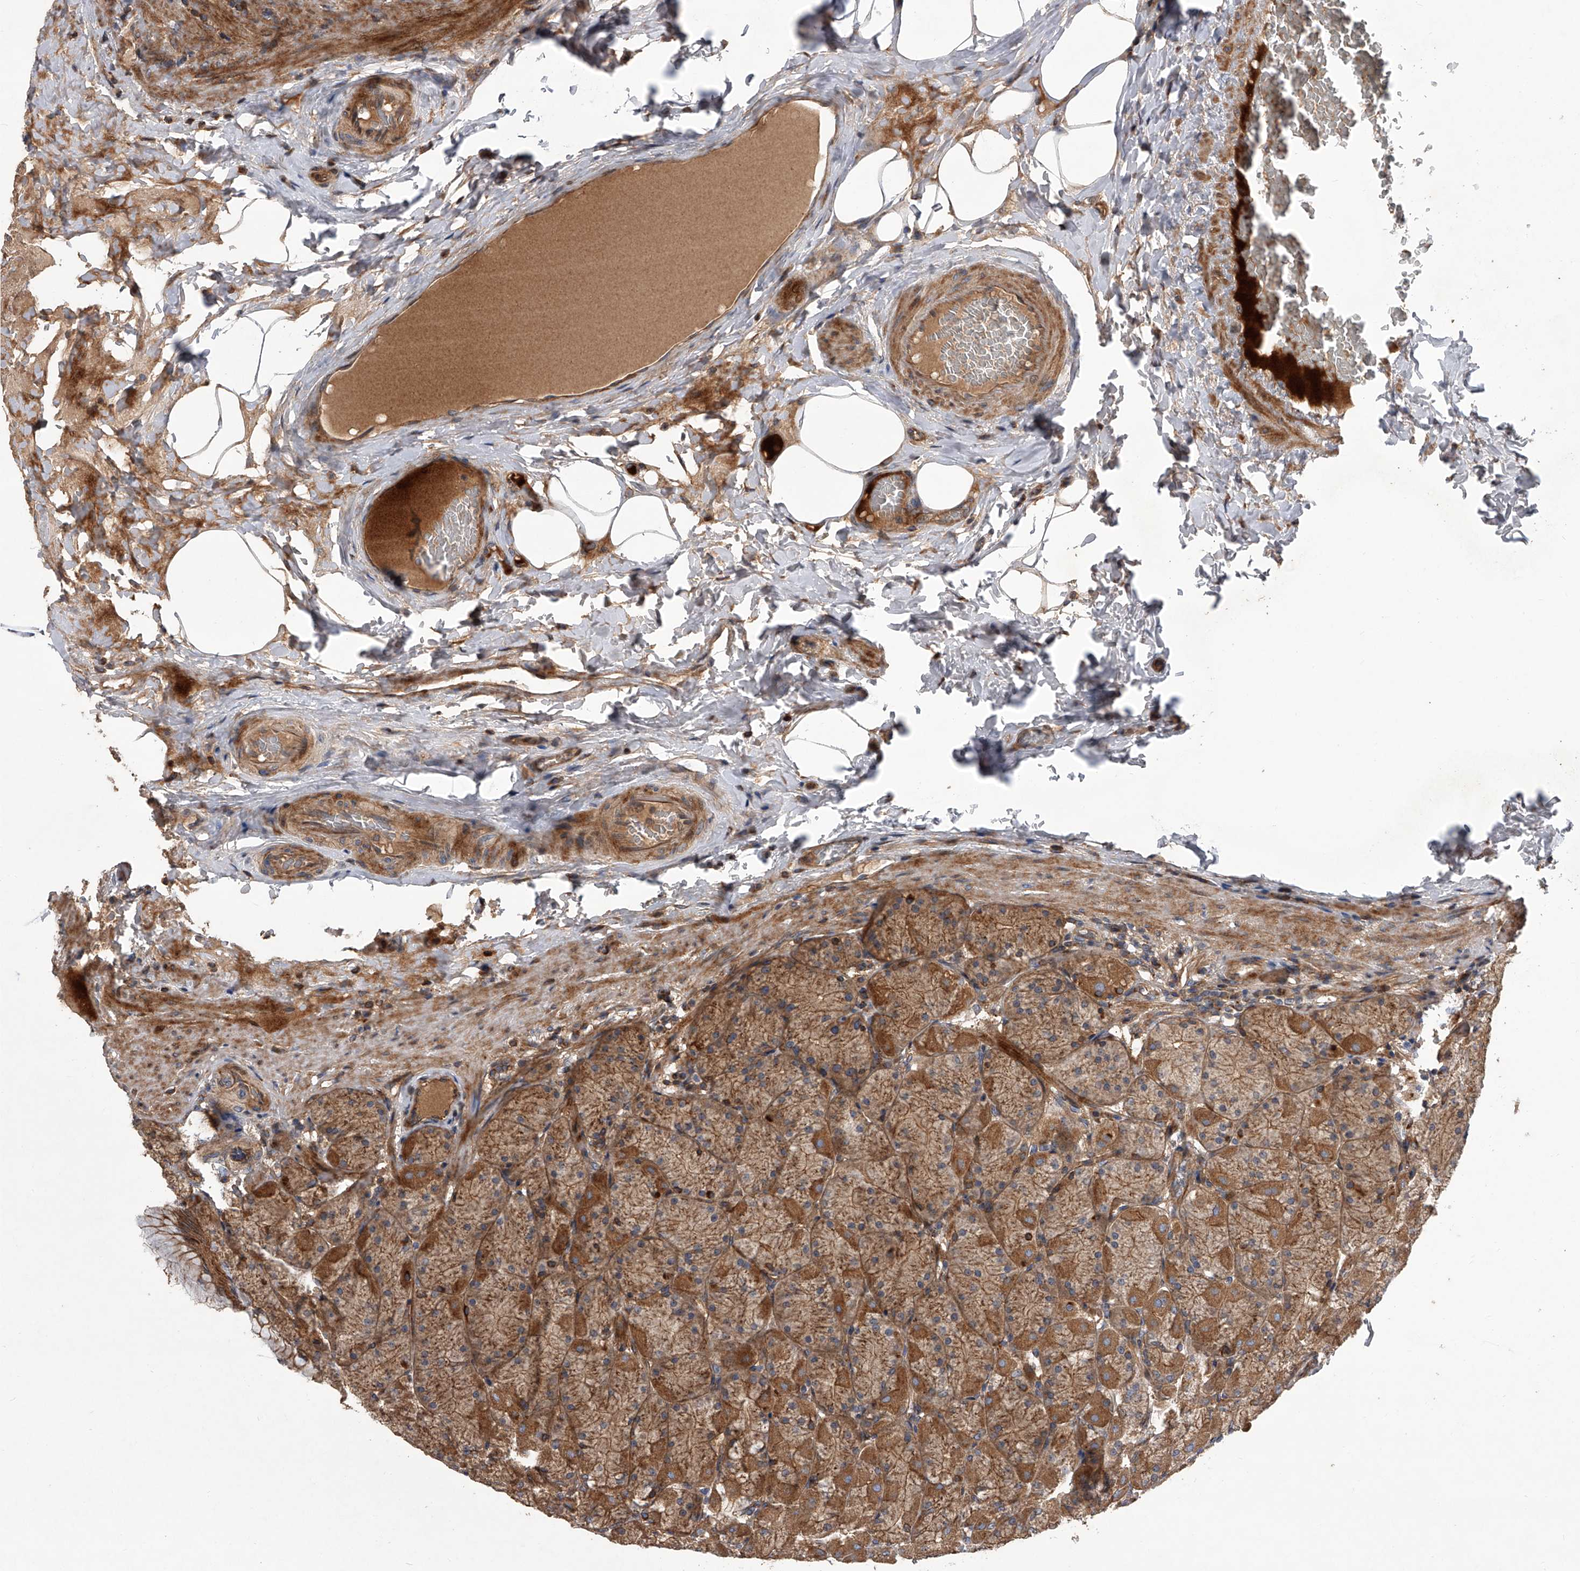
{"staining": {"intensity": "strong", "quantity": ">75%", "location": "cytoplasmic/membranous"}, "tissue": "stomach", "cell_type": "Glandular cells", "image_type": "normal", "snomed": [{"axis": "morphology", "description": "Normal tissue, NOS"}, {"axis": "topography", "description": "Stomach, upper"}], "caption": "The image exhibits a brown stain indicating the presence of a protein in the cytoplasmic/membranous of glandular cells in stomach. (DAB IHC with brightfield microscopy, high magnification).", "gene": "USP47", "patient": {"sex": "female", "age": 56}}